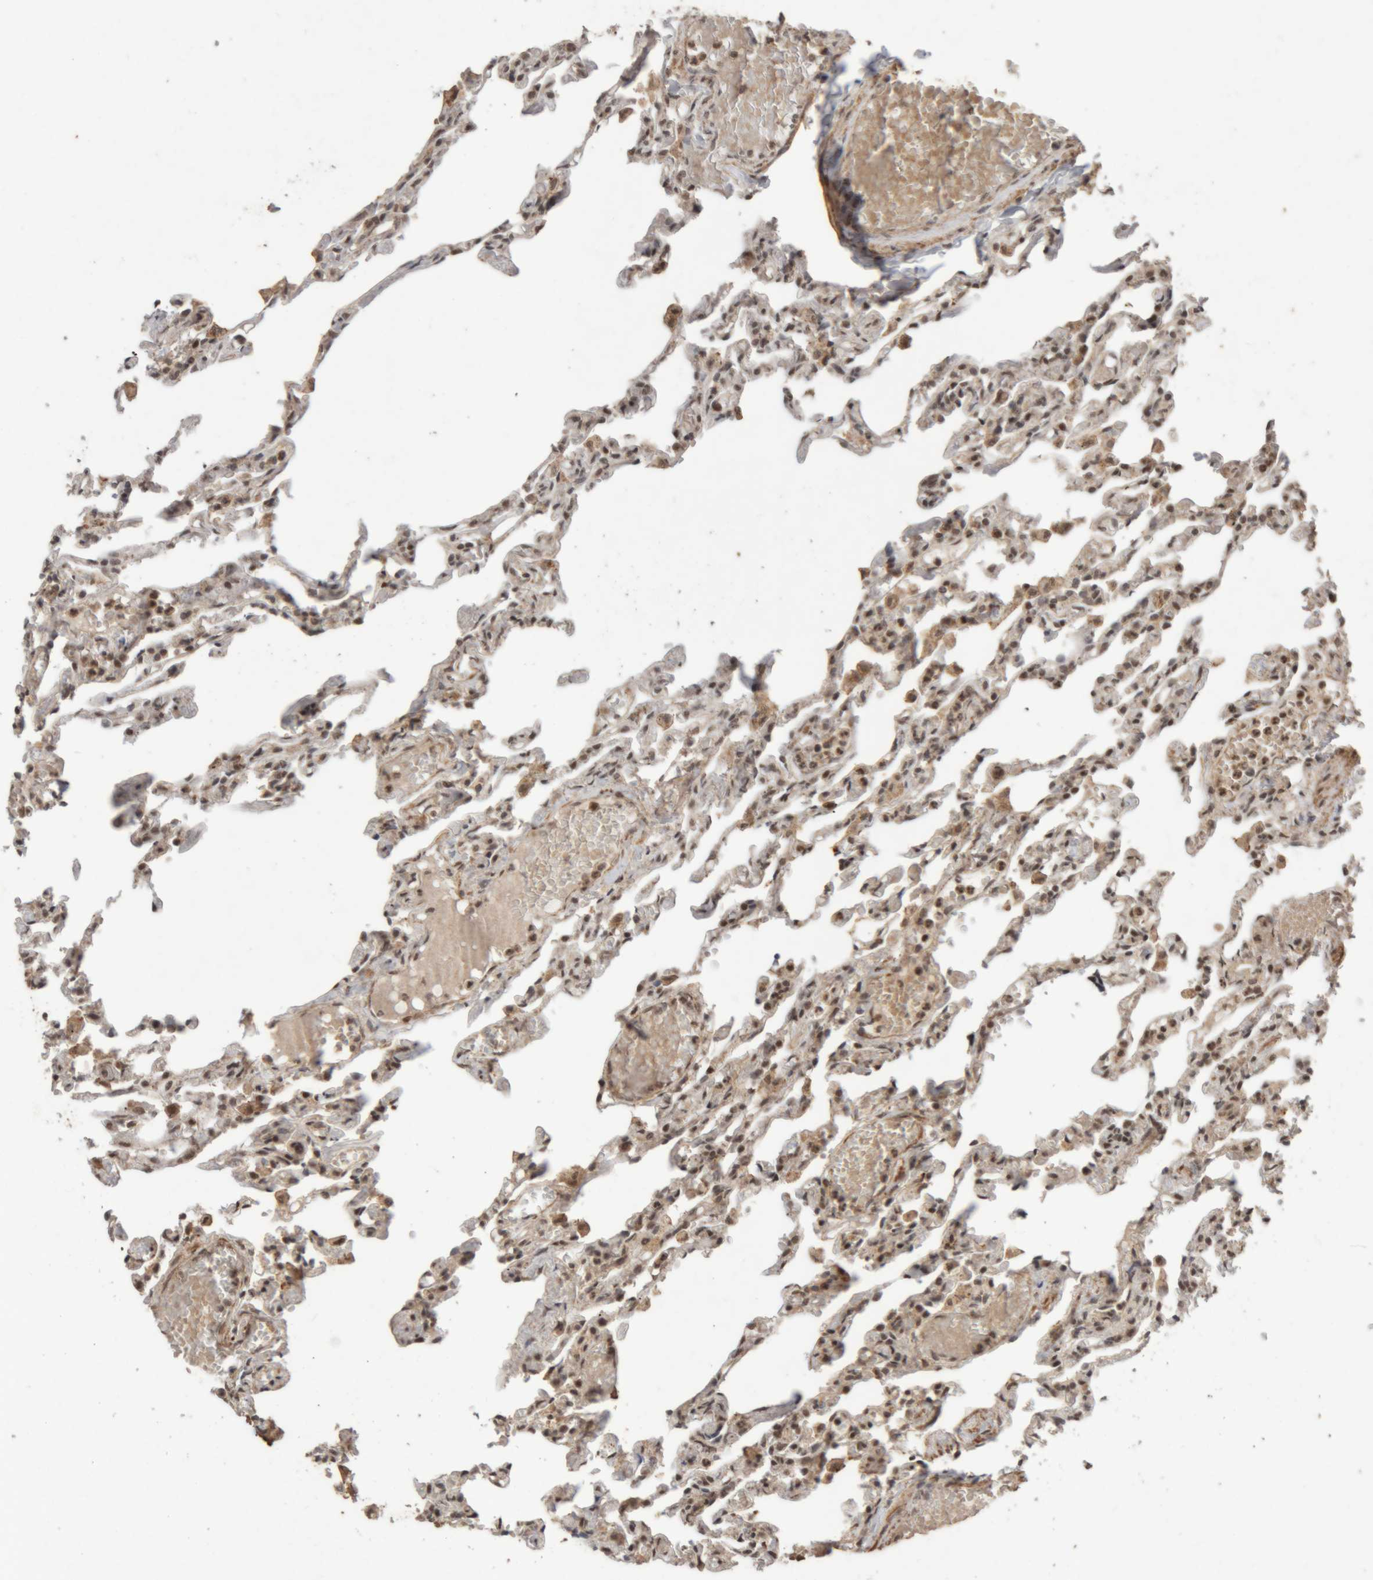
{"staining": {"intensity": "moderate", "quantity": "25%-75%", "location": "cytoplasmic/membranous,nuclear"}, "tissue": "lung", "cell_type": "Alveolar cells", "image_type": "normal", "snomed": [{"axis": "morphology", "description": "Normal tissue, NOS"}, {"axis": "topography", "description": "Lung"}], "caption": "Immunohistochemistry (IHC) histopathology image of benign lung stained for a protein (brown), which demonstrates medium levels of moderate cytoplasmic/membranous,nuclear positivity in approximately 25%-75% of alveolar cells.", "gene": "KEAP1", "patient": {"sex": "male", "age": 21}}